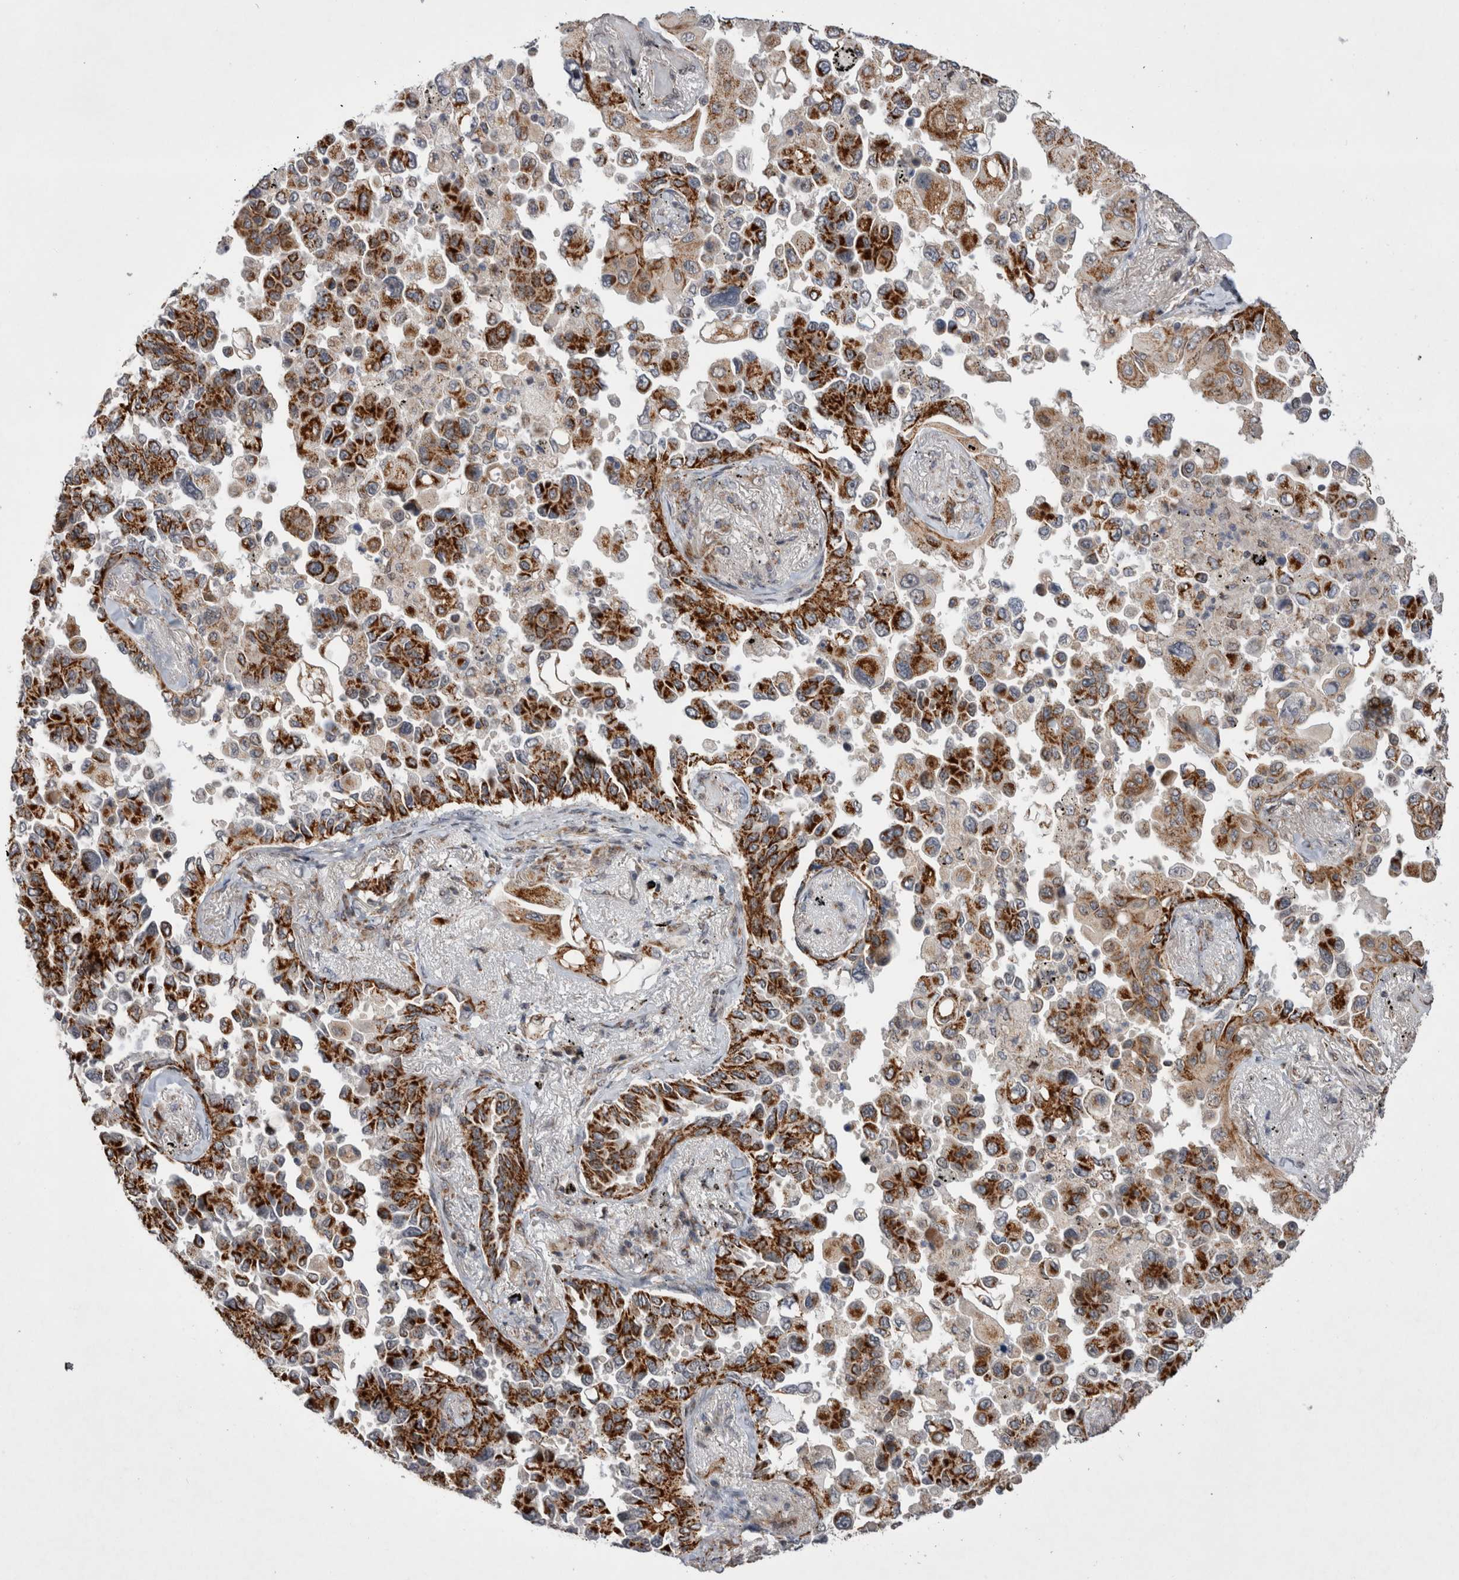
{"staining": {"intensity": "strong", "quantity": ">75%", "location": "cytoplasmic/membranous"}, "tissue": "lung cancer", "cell_type": "Tumor cells", "image_type": "cancer", "snomed": [{"axis": "morphology", "description": "Adenocarcinoma, NOS"}, {"axis": "topography", "description": "Lung"}], "caption": "Human lung cancer (adenocarcinoma) stained for a protein (brown) displays strong cytoplasmic/membranous positive expression in approximately >75% of tumor cells.", "gene": "MRPL37", "patient": {"sex": "female", "age": 67}}